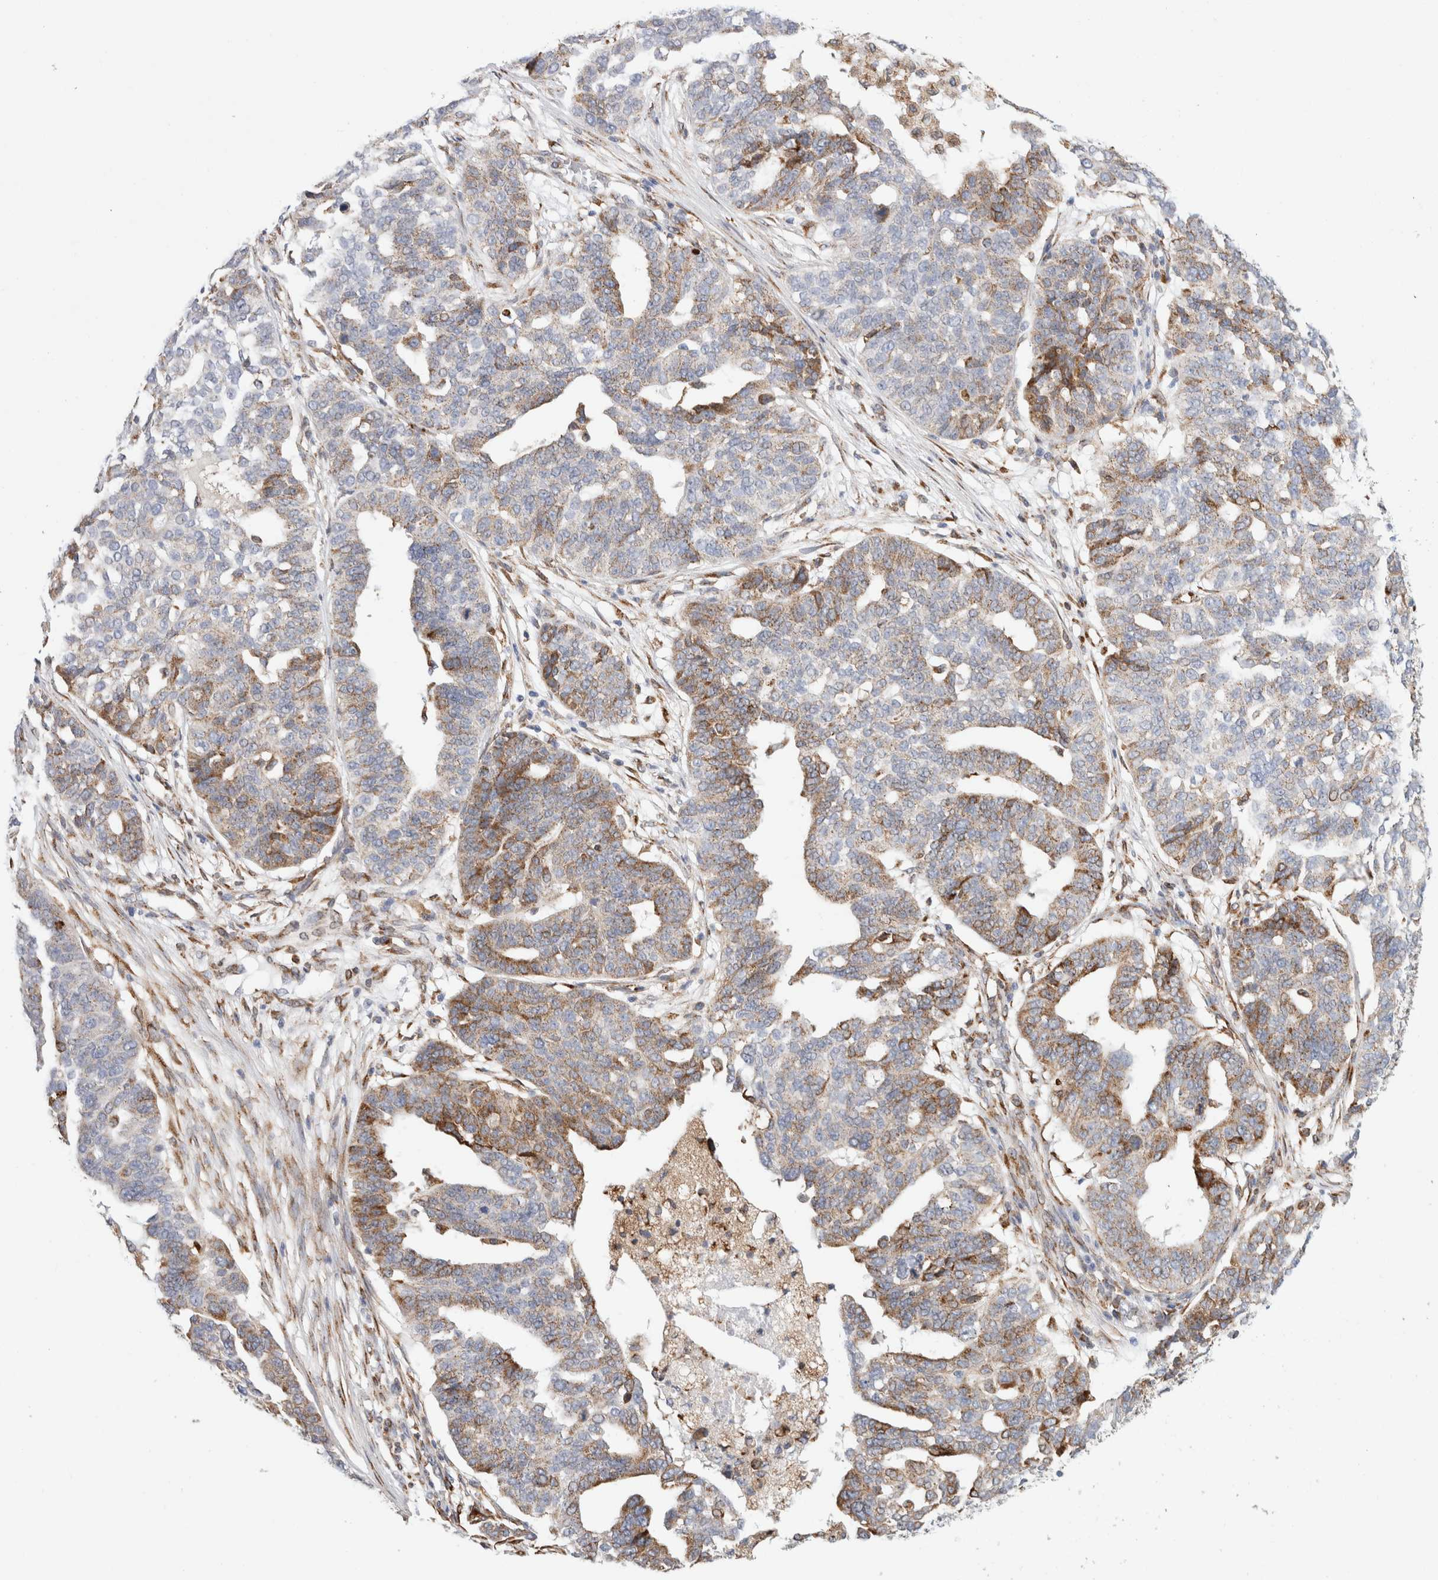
{"staining": {"intensity": "moderate", "quantity": ">75%", "location": "cytoplasmic/membranous"}, "tissue": "ovarian cancer", "cell_type": "Tumor cells", "image_type": "cancer", "snomed": [{"axis": "morphology", "description": "Cystadenocarcinoma, serous, NOS"}, {"axis": "topography", "description": "Ovary"}], "caption": "There is medium levels of moderate cytoplasmic/membranous expression in tumor cells of ovarian serous cystadenocarcinoma, as demonstrated by immunohistochemical staining (brown color).", "gene": "MCFD2", "patient": {"sex": "female", "age": 59}}